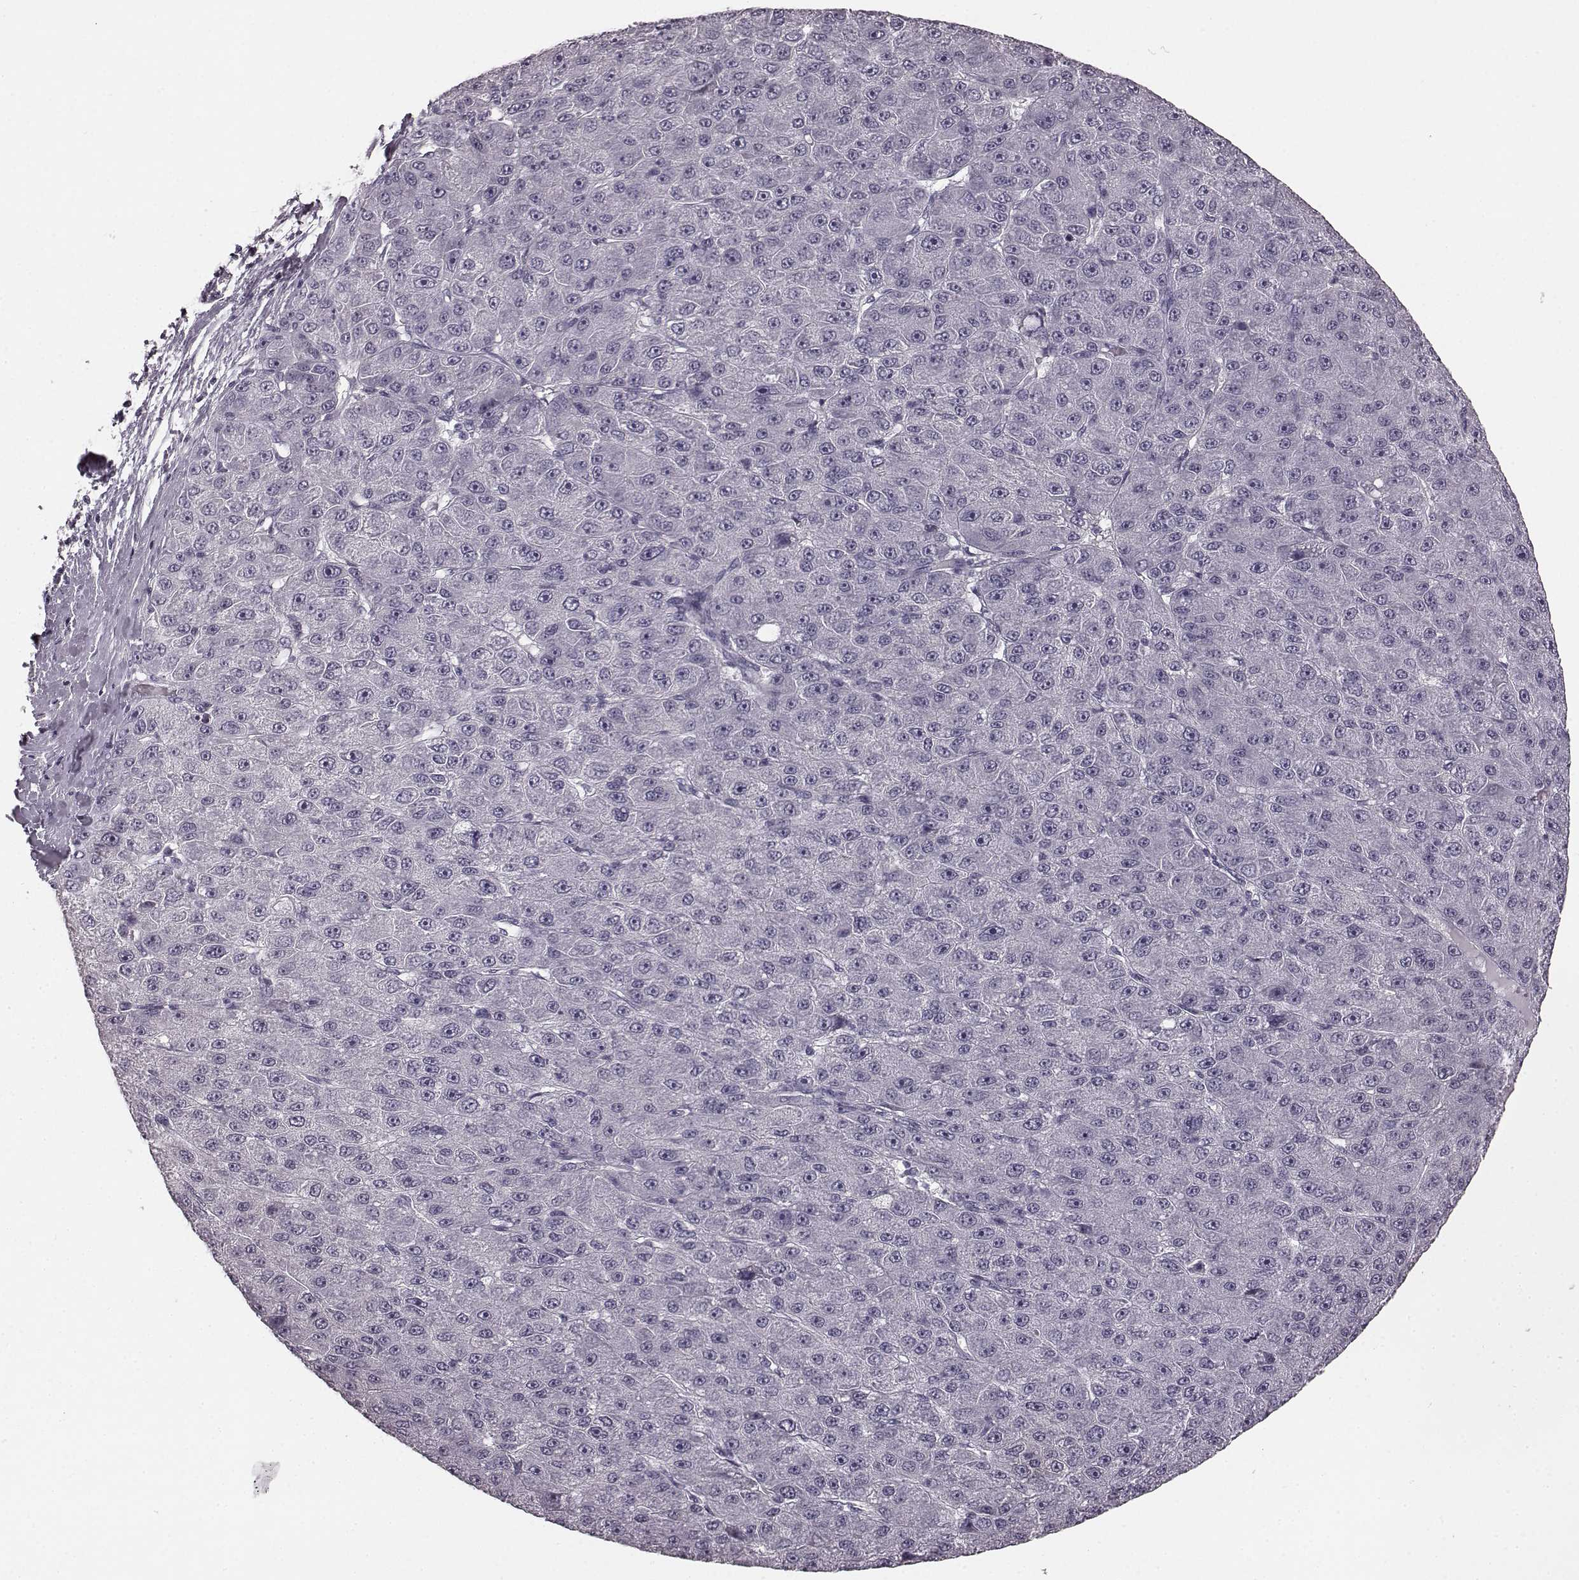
{"staining": {"intensity": "negative", "quantity": "none", "location": "none"}, "tissue": "liver cancer", "cell_type": "Tumor cells", "image_type": "cancer", "snomed": [{"axis": "morphology", "description": "Carcinoma, Hepatocellular, NOS"}, {"axis": "topography", "description": "Liver"}], "caption": "A high-resolution micrograph shows IHC staining of liver cancer (hepatocellular carcinoma), which shows no significant expression in tumor cells.", "gene": "TMPRSS15", "patient": {"sex": "male", "age": 67}}